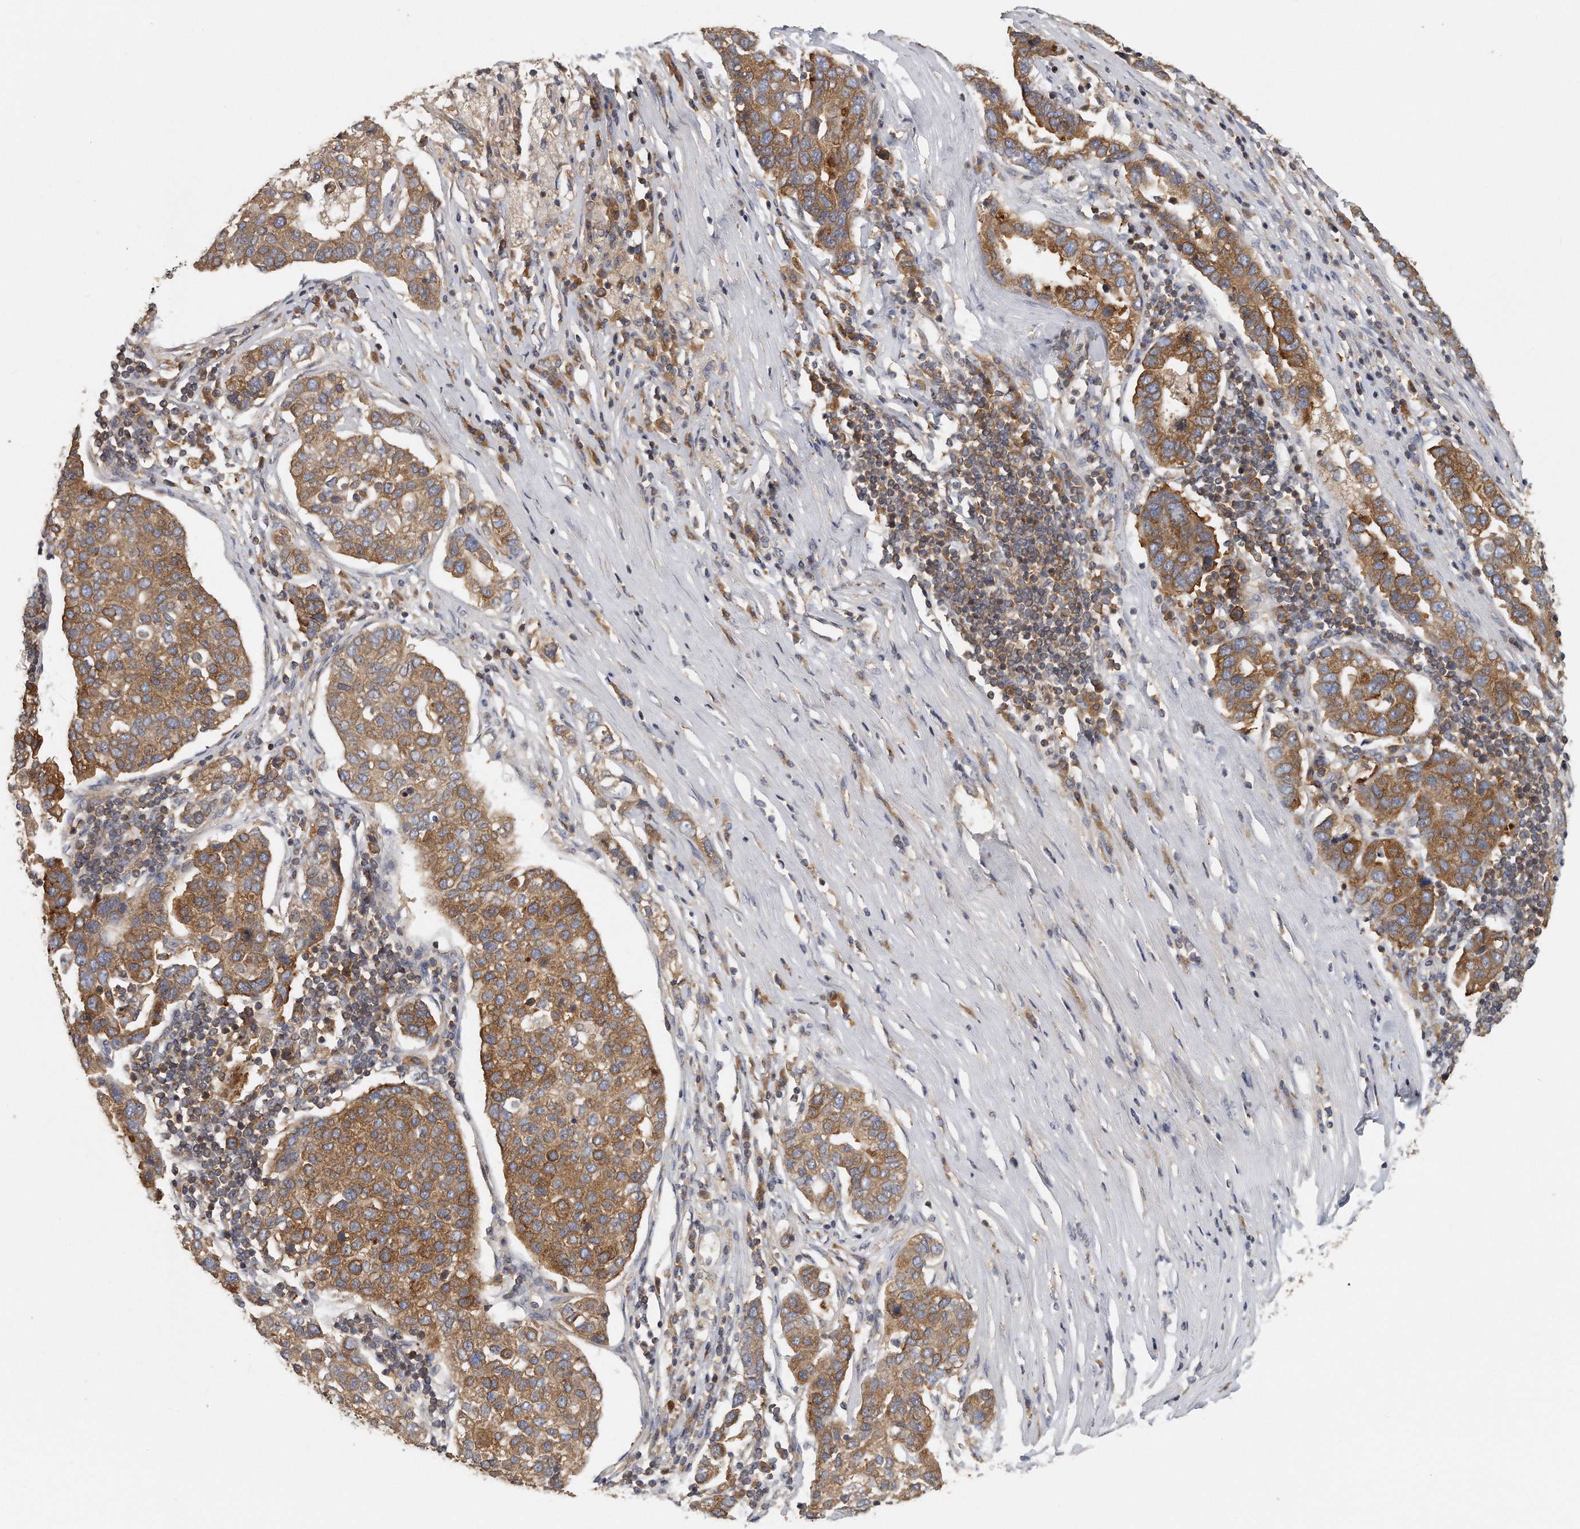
{"staining": {"intensity": "moderate", "quantity": ">75%", "location": "cytoplasmic/membranous"}, "tissue": "pancreatic cancer", "cell_type": "Tumor cells", "image_type": "cancer", "snomed": [{"axis": "morphology", "description": "Adenocarcinoma, NOS"}, {"axis": "topography", "description": "Pancreas"}], "caption": "Brown immunohistochemical staining in adenocarcinoma (pancreatic) reveals moderate cytoplasmic/membranous expression in approximately >75% of tumor cells. Using DAB (3,3'-diaminobenzidine) (brown) and hematoxylin (blue) stains, captured at high magnification using brightfield microscopy.", "gene": "EIF3I", "patient": {"sex": "female", "age": 61}}